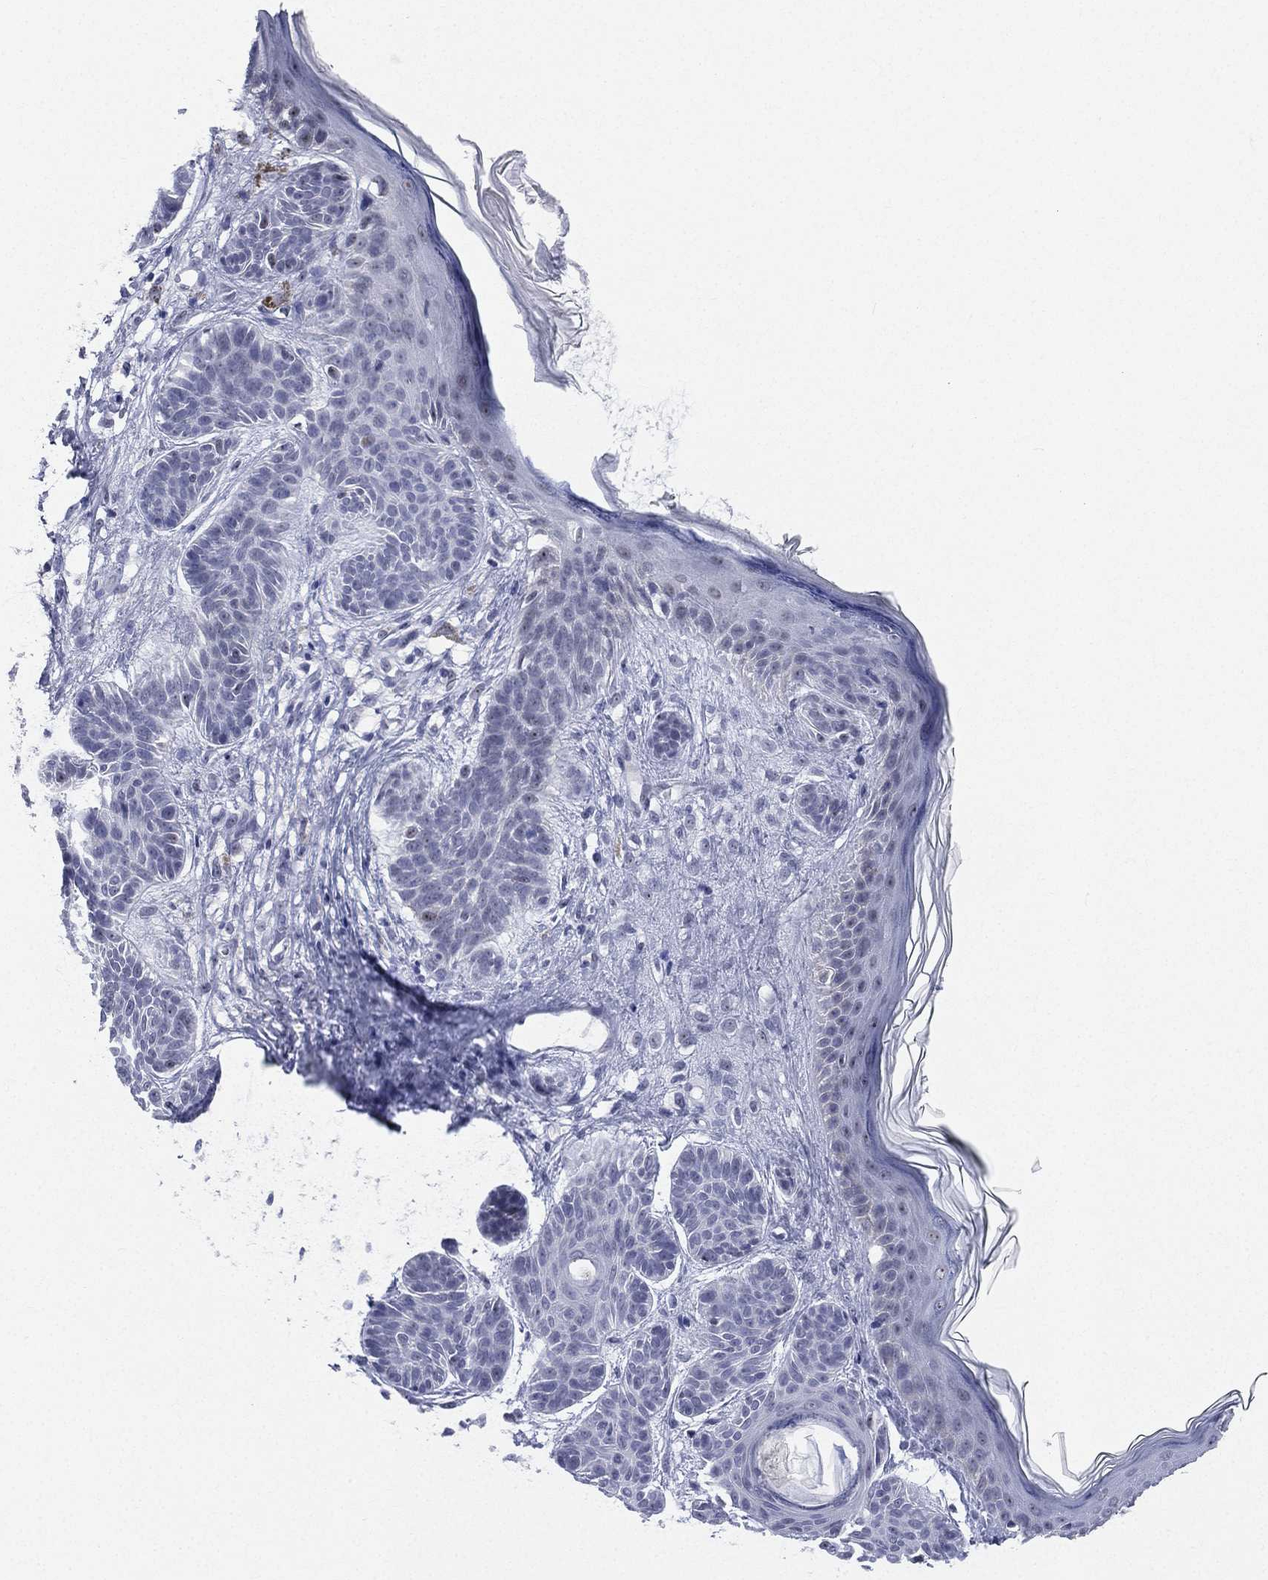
{"staining": {"intensity": "negative", "quantity": "none", "location": "none"}, "tissue": "skin cancer", "cell_type": "Tumor cells", "image_type": "cancer", "snomed": [{"axis": "morphology", "description": "Basal cell carcinoma"}, {"axis": "topography", "description": "Skin"}], "caption": "A histopathology image of basal cell carcinoma (skin) stained for a protein reveals no brown staining in tumor cells.", "gene": "CD22", "patient": {"sex": "male", "age": 85}}